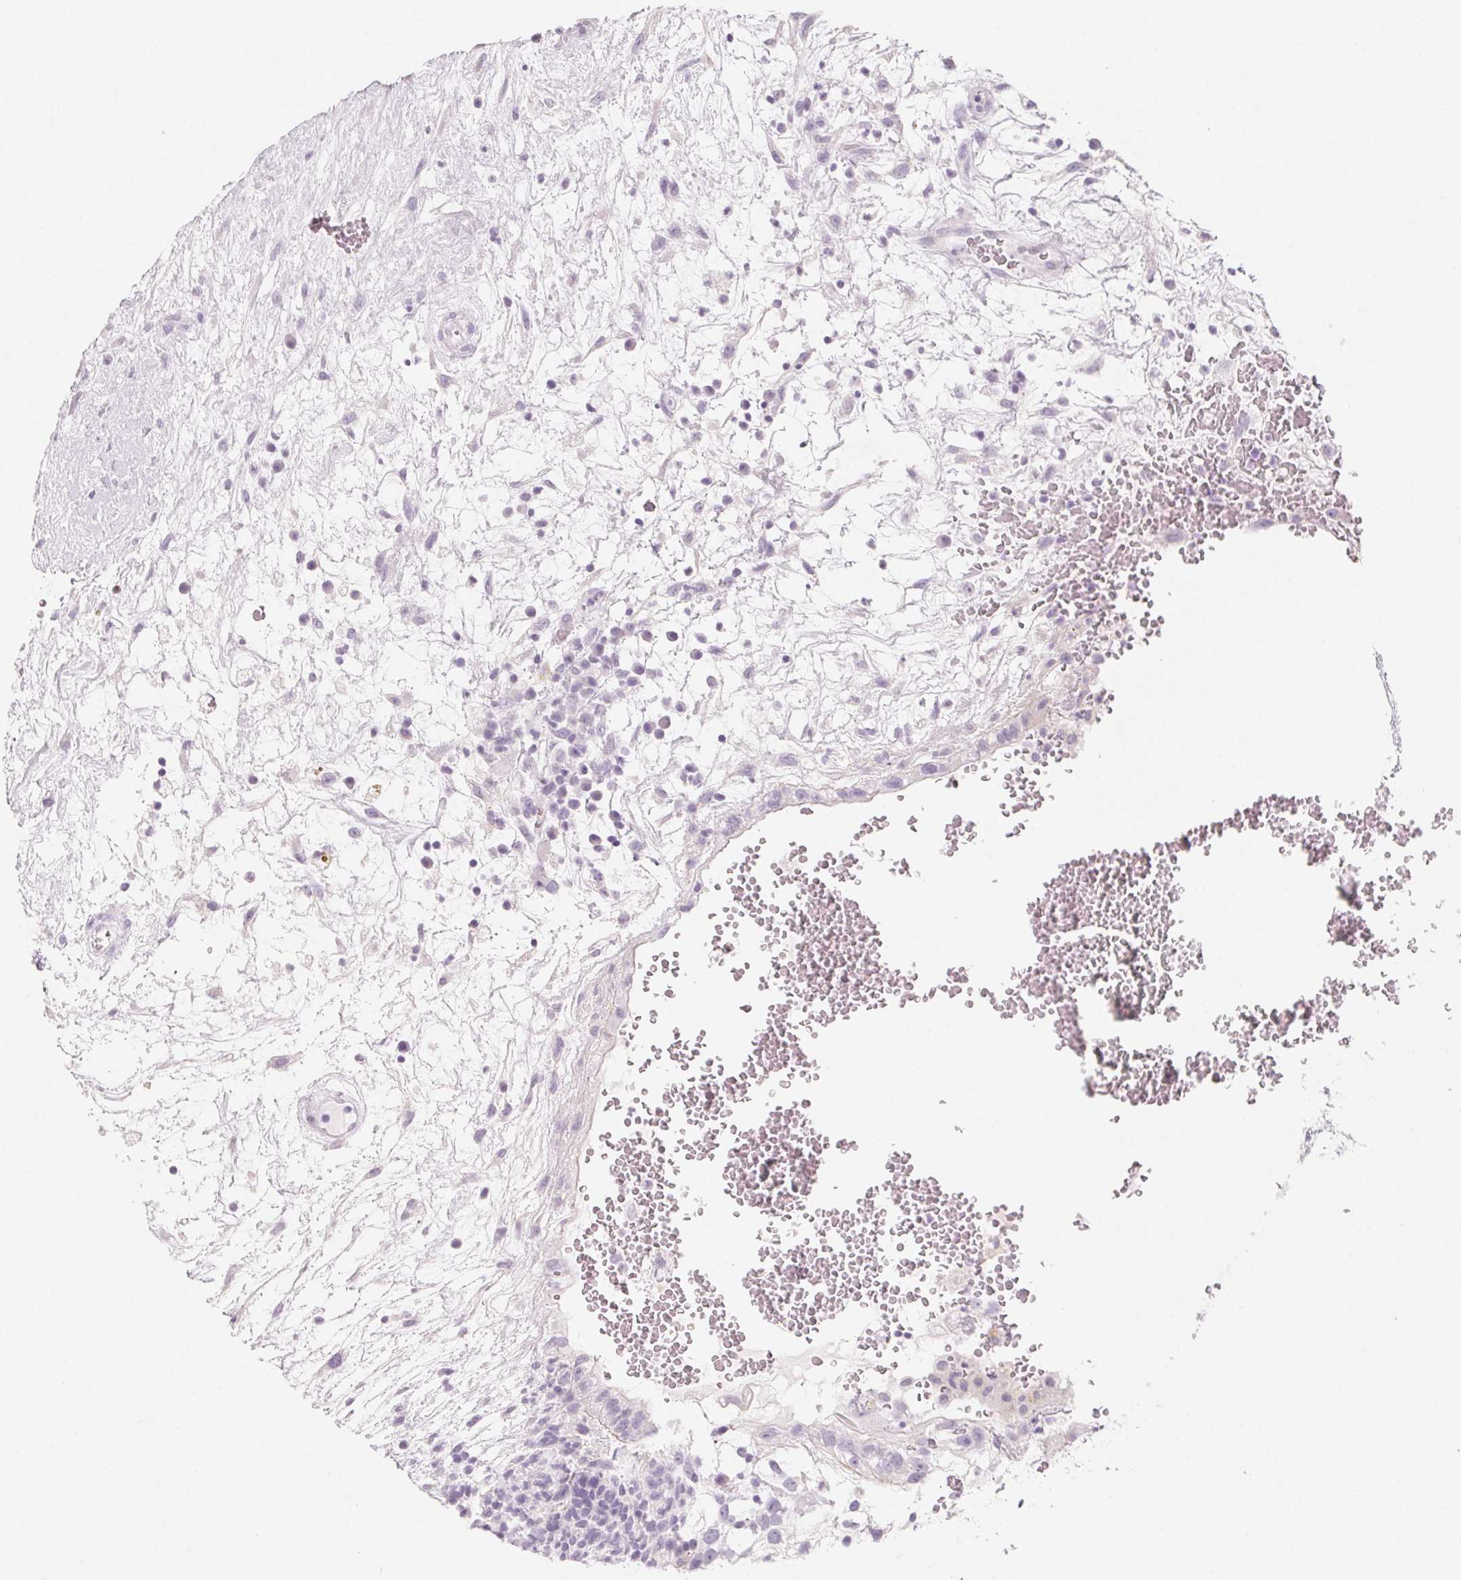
{"staining": {"intensity": "negative", "quantity": "none", "location": "none"}, "tissue": "testis cancer", "cell_type": "Tumor cells", "image_type": "cancer", "snomed": [{"axis": "morphology", "description": "Normal tissue, NOS"}, {"axis": "morphology", "description": "Carcinoma, Embryonal, NOS"}, {"axis": "topography", "description": "Testis"}], "caption": "This is an immunohistochemistry (IHC) photomicrograph of human testis cancer (embryonal carcinoma). There is no positivity in tumor cells.", "gene": "SH3GL2", "patient": {"sex": "male", "age": 32}}